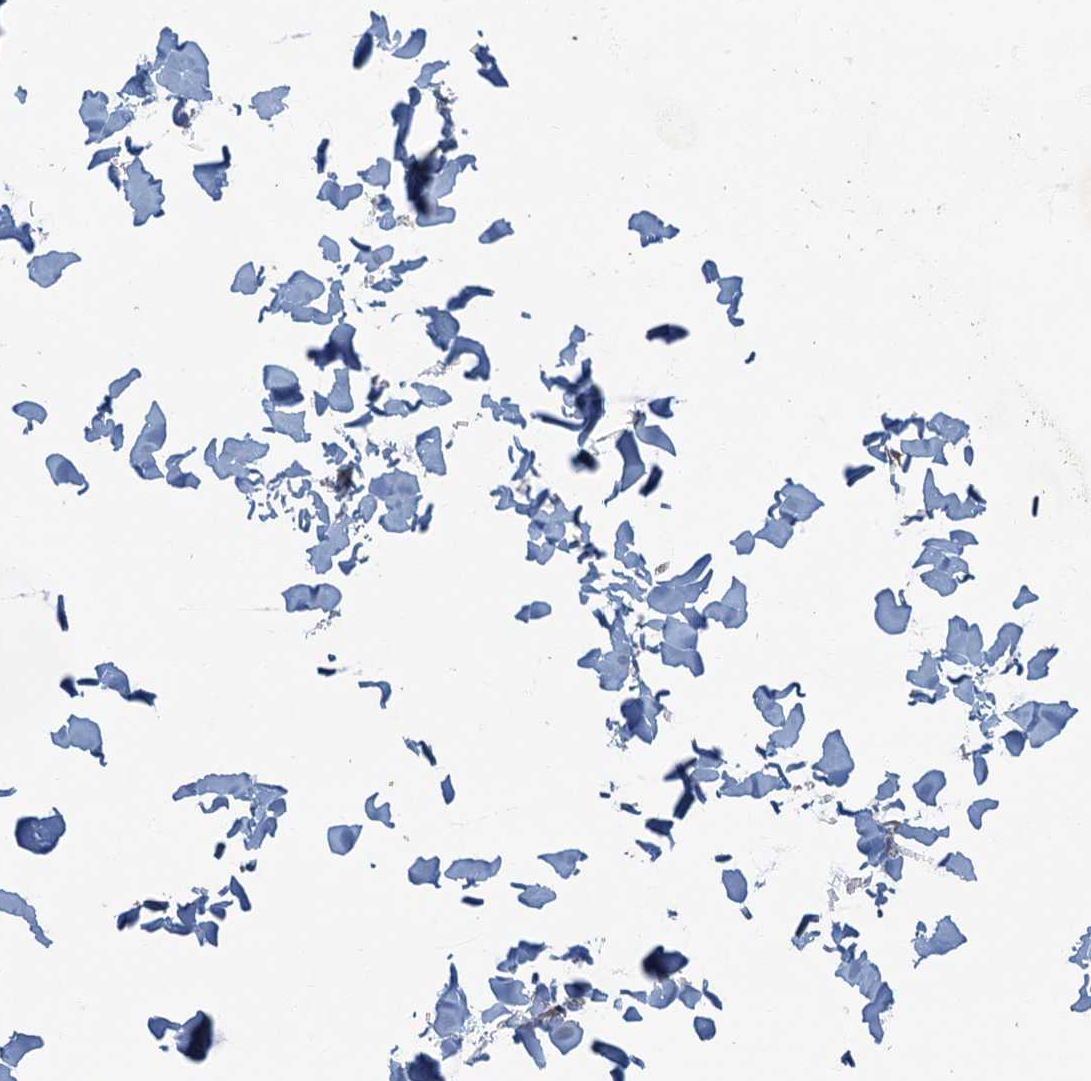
{"staining": {"intensity": "moderate", "quantity": ">75%", "location": "cytoplasmic/membranous"}, "tissue": "nasopharynx", "cell_type": "Respiratory epithelial cells", "image_type": "normal", "snomed": [{"axis": "morphology", "description": "Normal tissue, NOS"}, {"axis": "morphology", "description": "Inflammation, NOS"}, {"axis": "morphology", "description": "Malignant melanoma, Metastatic site"}, {"axis": "topography", "description": "Nasopharynx"}], "caption": "The histopathology image reveals a brown stain indicating the presence of a protein in the cytoplasmic/membranous of respiratory epithelial cells in nasopharynx.", "gene": "SPDYC", "patient": {"sex": "male", "age": 70}}